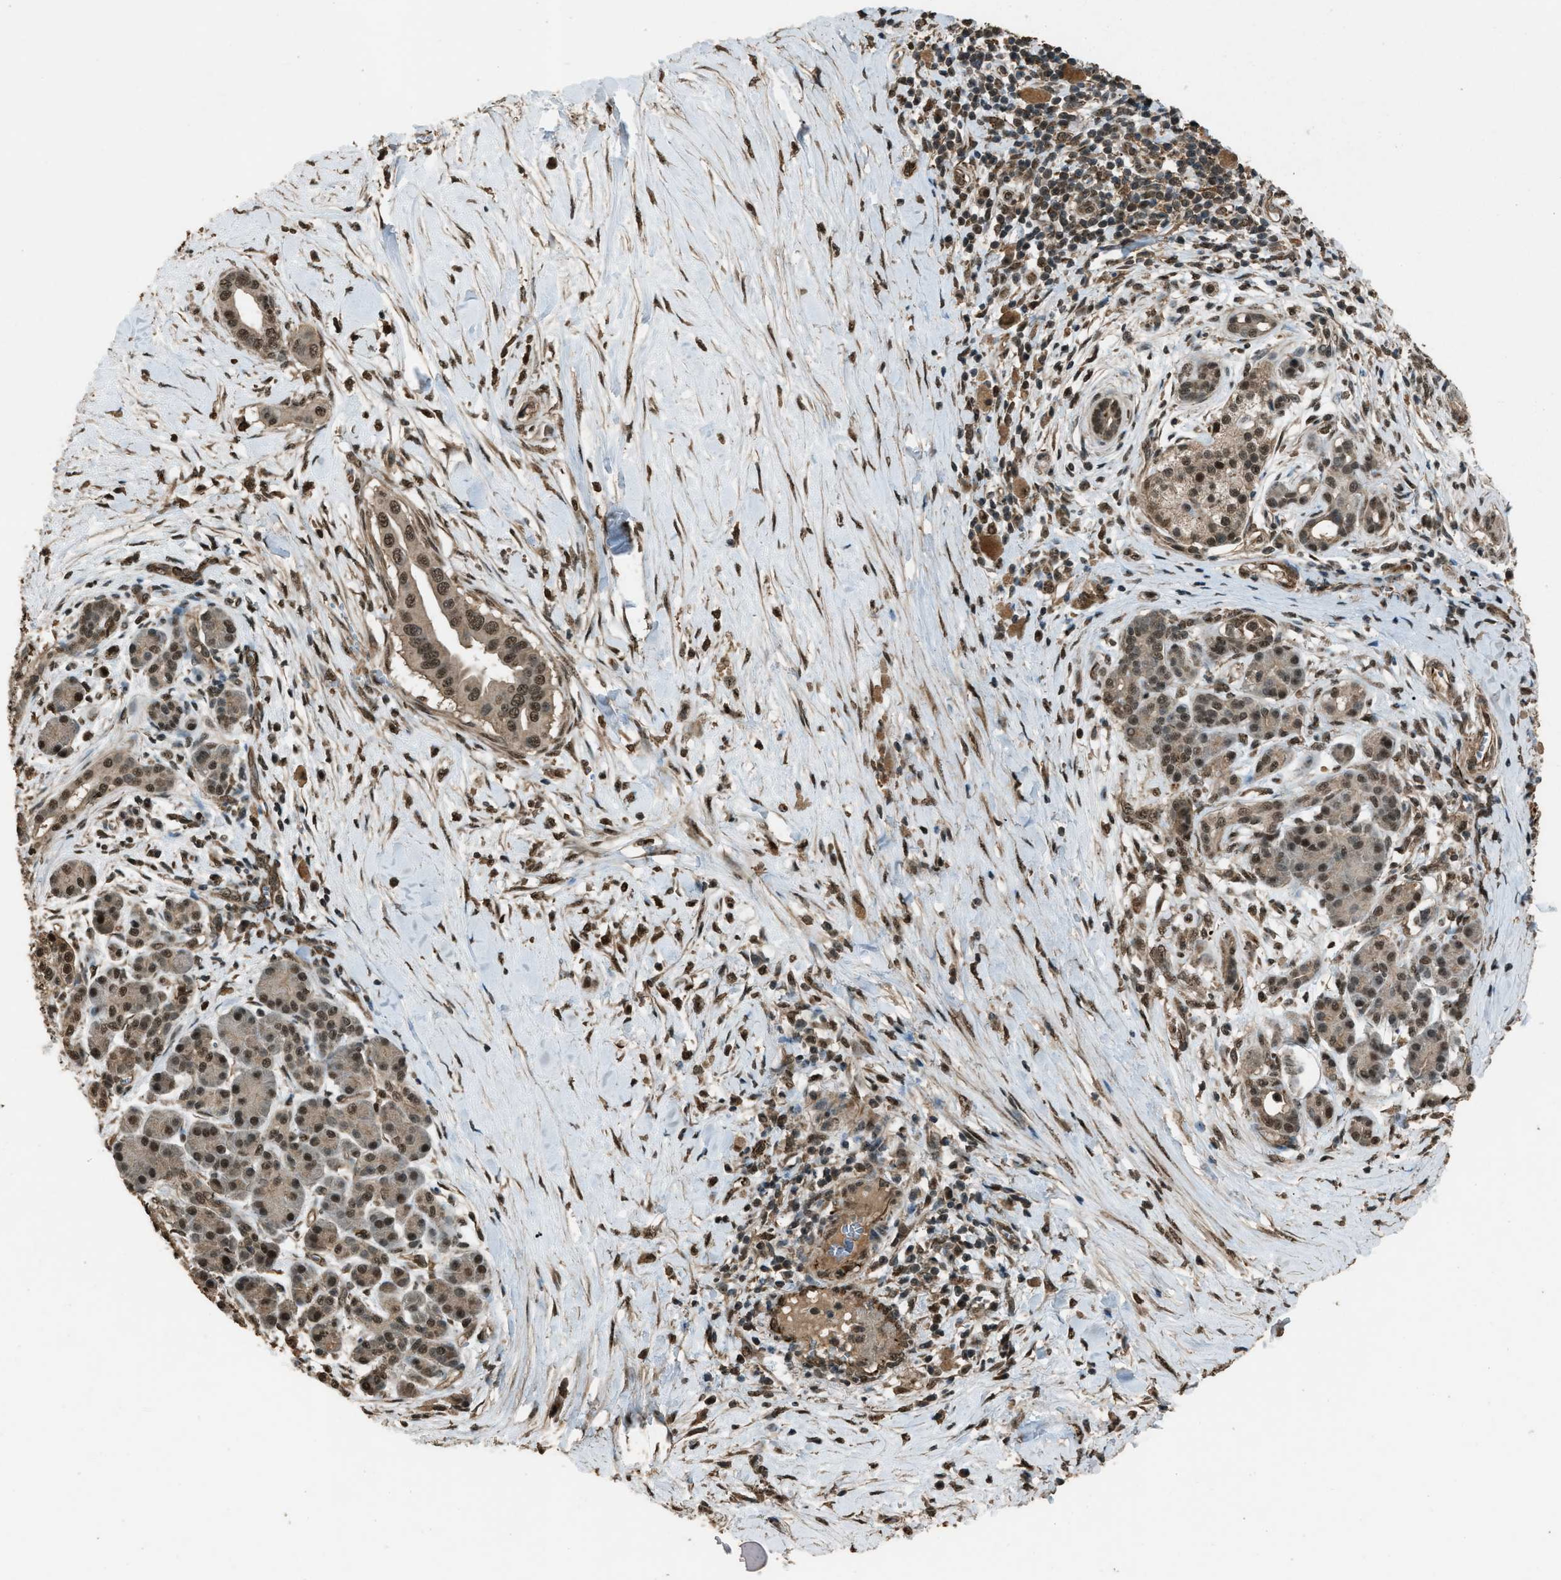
{"staining": {"intensity": "moderate", "quantity": ">75%", "location": "cytoplasmic/membranous,nuclear"}, "tissue": "pancreatic cancer", "cell_type": "Tumor cells", "image_type": "cancer", "snomed": [{"axis": "morphology", "description": "Adenocarcinoma, NOS"}, {"axis": "topography", "description": "Pancreas"}], "caption": "A photomicrograph of pancreatic adenocarcinoma stained for a protein demonstrates moderate cytoplasmic/membranous and nuclear brown staining in tumor cells.", "gene": "SERTAD2", "patient": {"sex": "male", "age": 55}}